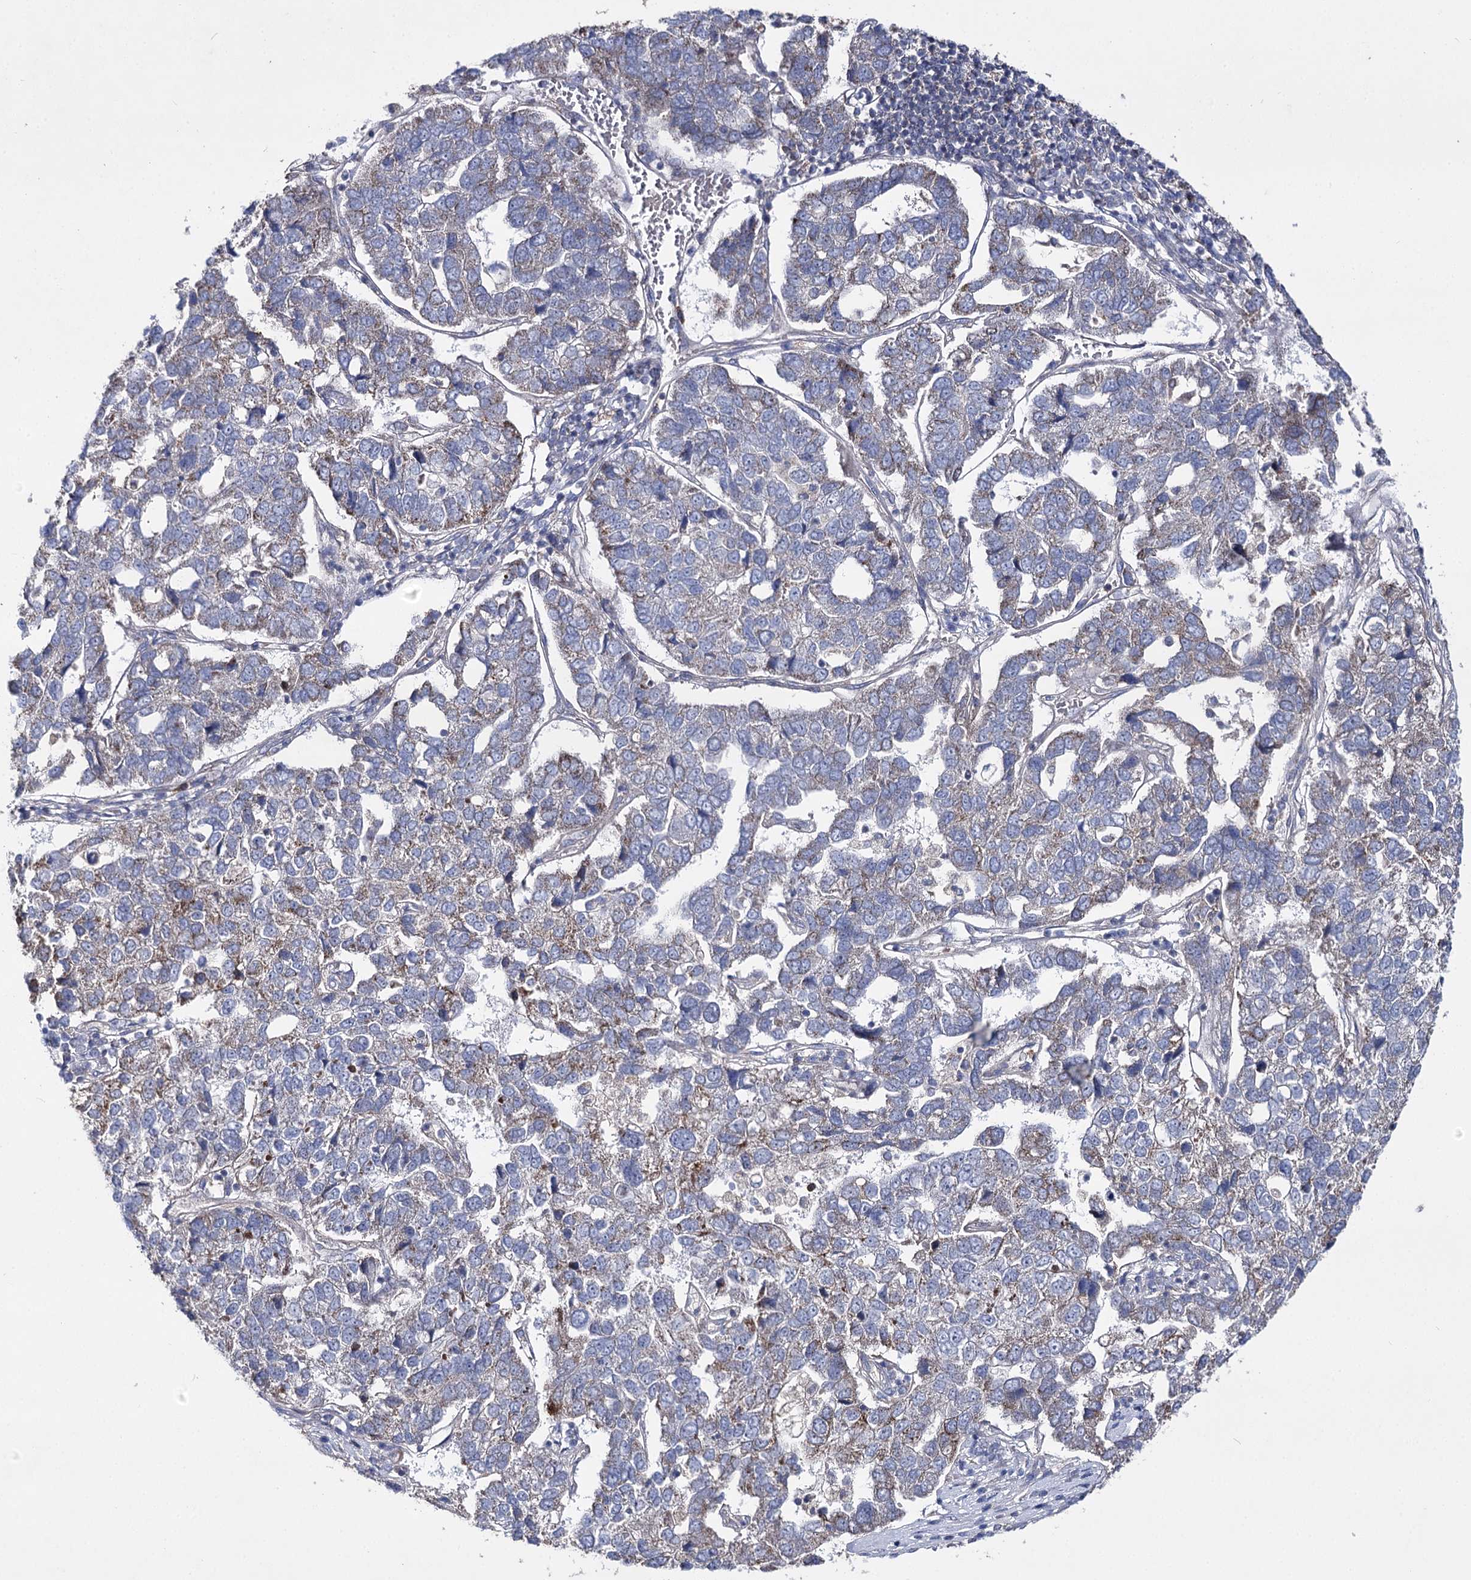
{"staining": {"intensity": "moderate", "quantity": "<25%", "location": "cytoplasmic/membranous"}, "tissue": "pancreatic cancer", "cell_type": "Tumor cells", "image_type": "cancer", "snomed": [{"axis": "morphology", "description": "Adenocarcinoma, NOS"}, {"axis": "topography", "description": "Pancreas"}], "caption": "This is an image of immunohistochemistry (IHC) staining of pancreatic cancer, which shows moderate staining in the cytoplasmic/membranous of tumor cells.", "gene": "AURKC", "patient": {"sex": "female", "age": 61}}